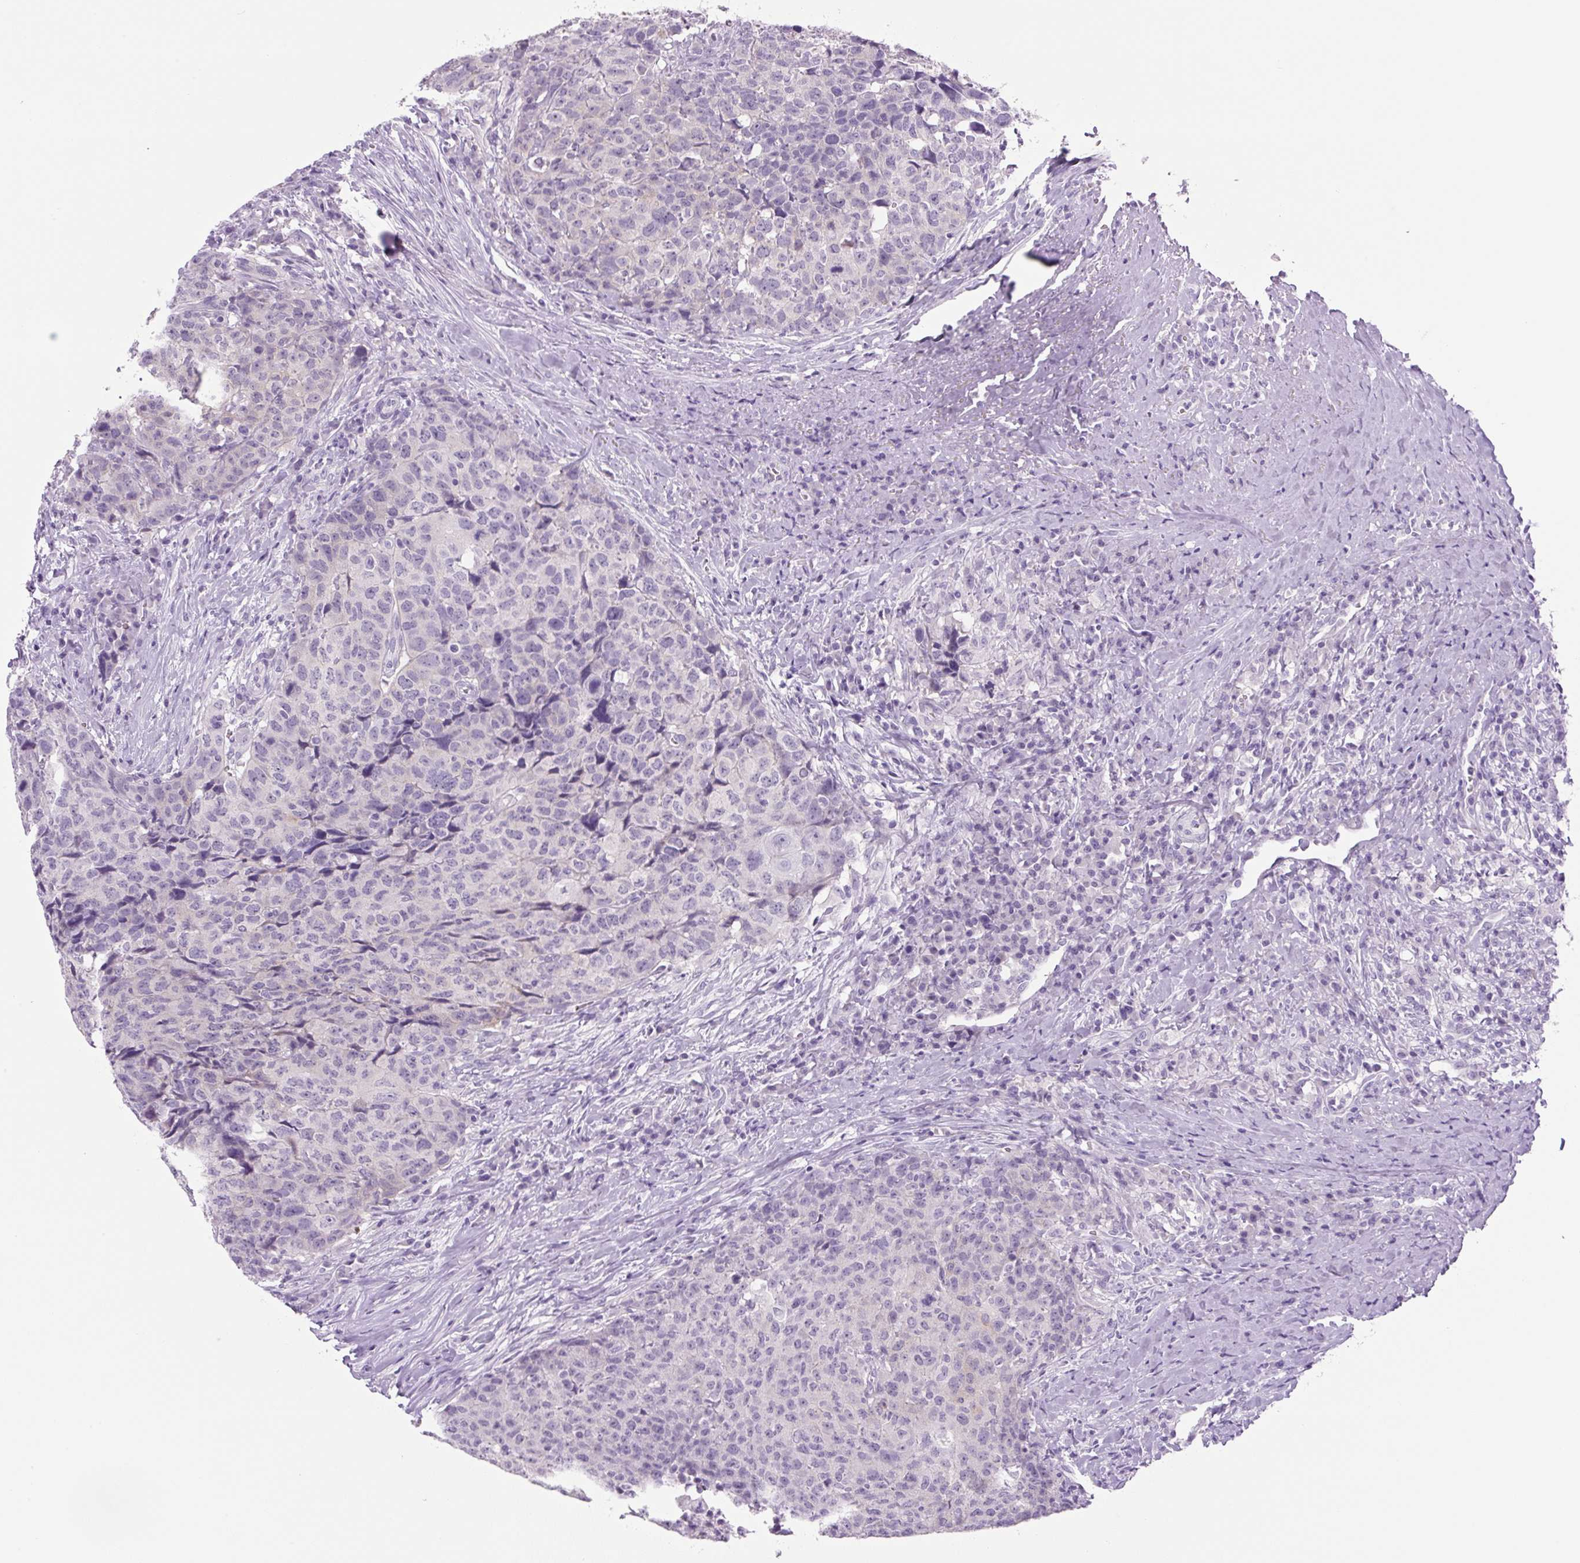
{"staining": {"intensity": "negative", "quantity": "none", "location": "none"}, "tissue": "head and neck cancer", "cell_type": "Tumor cells", "image_type": "cancer", "snomed": [{"axis": "morphology", "description": "Squamous cell carcinoma, NOS"}, {"axis": "topography", "description": "Head-Neck"}], "caption": "A high-resolution photomicrograph shows immunohistochemistry staining of head and neck cancer (squamous cell carcinoma), which exhibits no significant staining in tumor cells.", "gene": "COL9A2", "patient": {"sex": "male", "age": 66}}